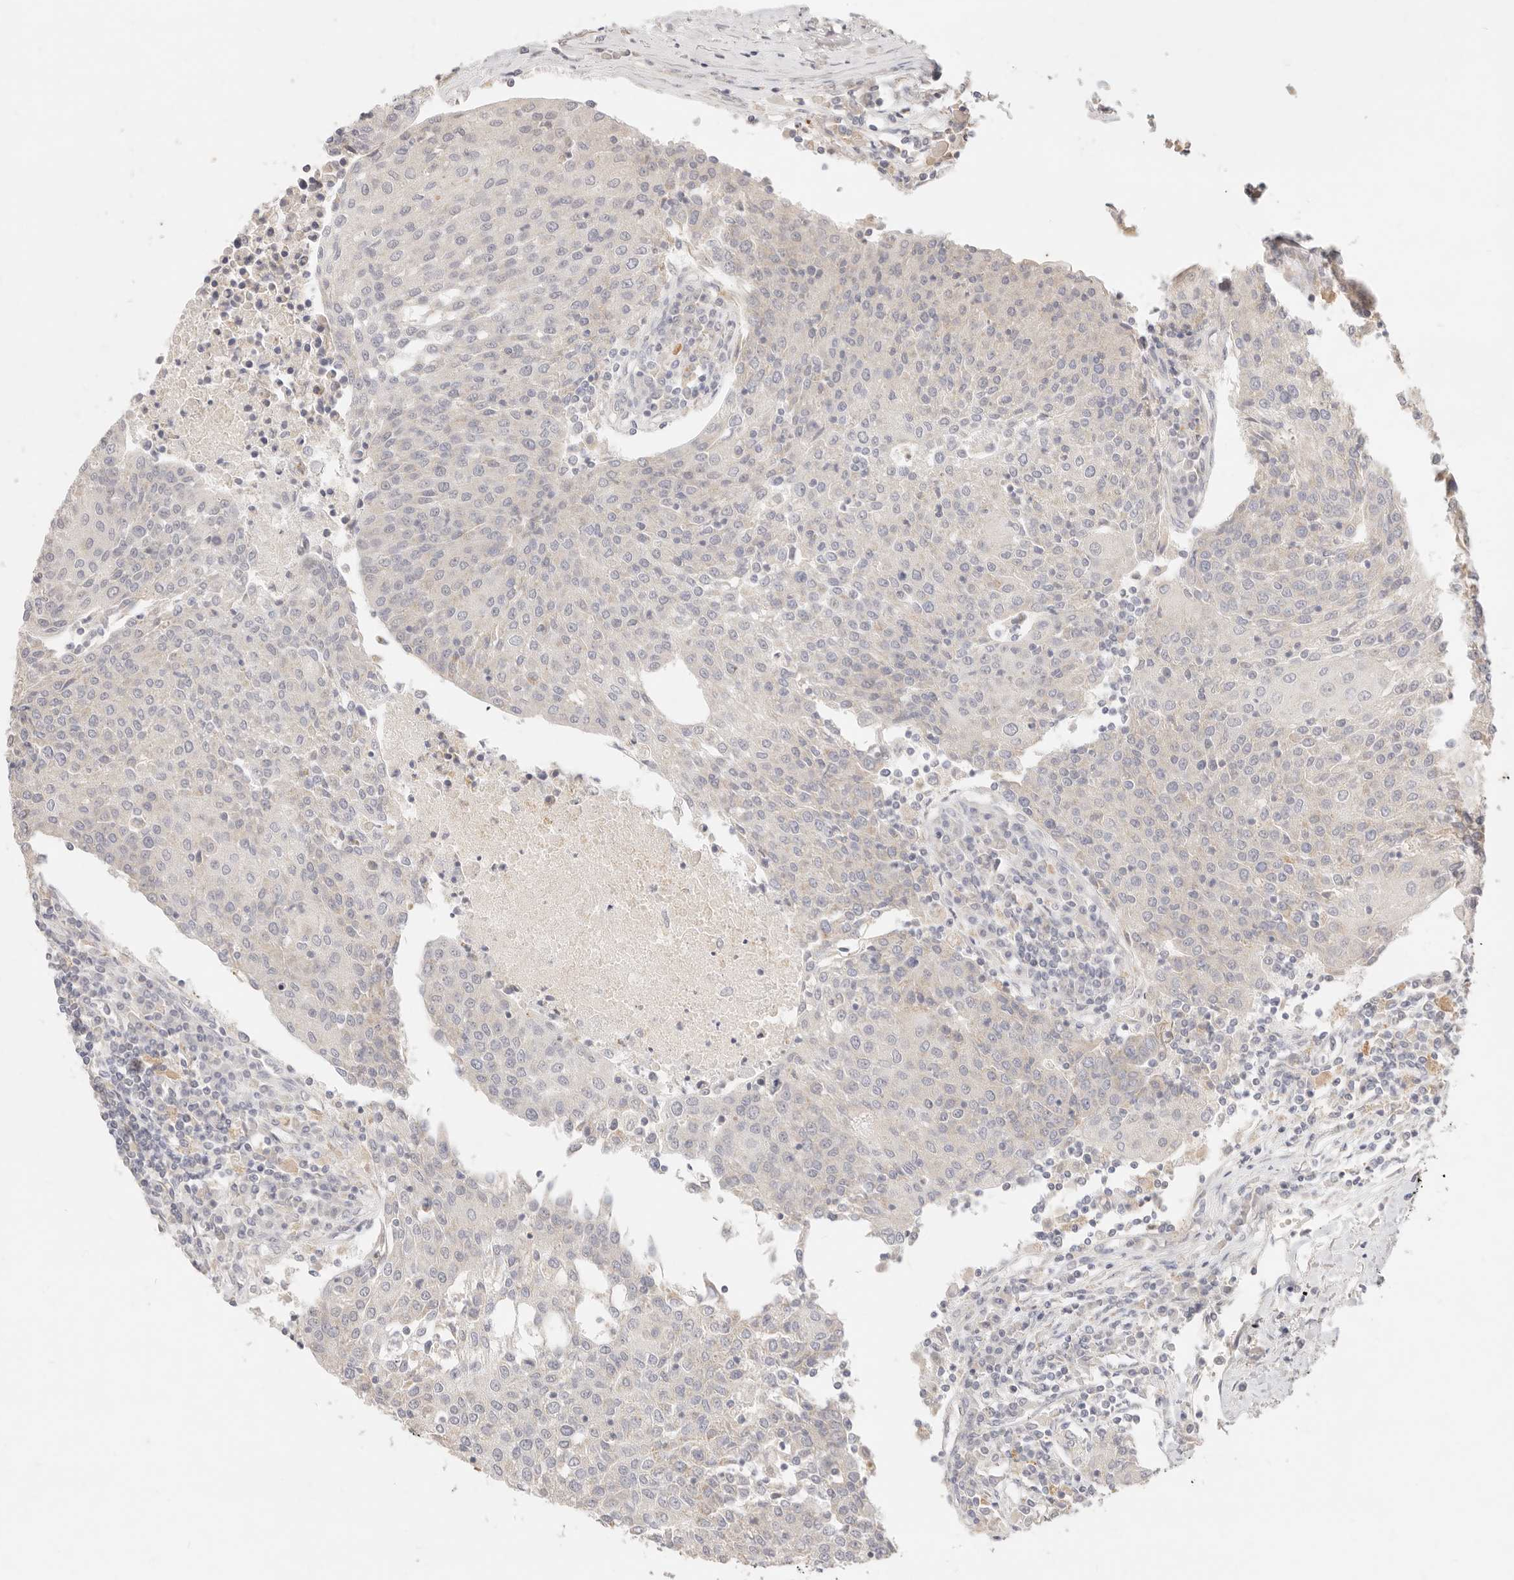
{"staining": {"intensity": "negative", "quantity": "none", "location": "none"}, "tissue": "urothelial cancer", "cell_type": "Tumor cells", "image_type": "cancer", "snomed": [{"axis": "morphology", "description": "Urothelial carcinoma, High grade"}, {"axis": "topography", "description": "Urinary bladder"}], "caption": "Human urothelial cancer stained for a protein using IHC demonstrates no positivity in tumor cells.", "gene": "RUBCNL", "patient": {"sex": "female", "age": 85}}